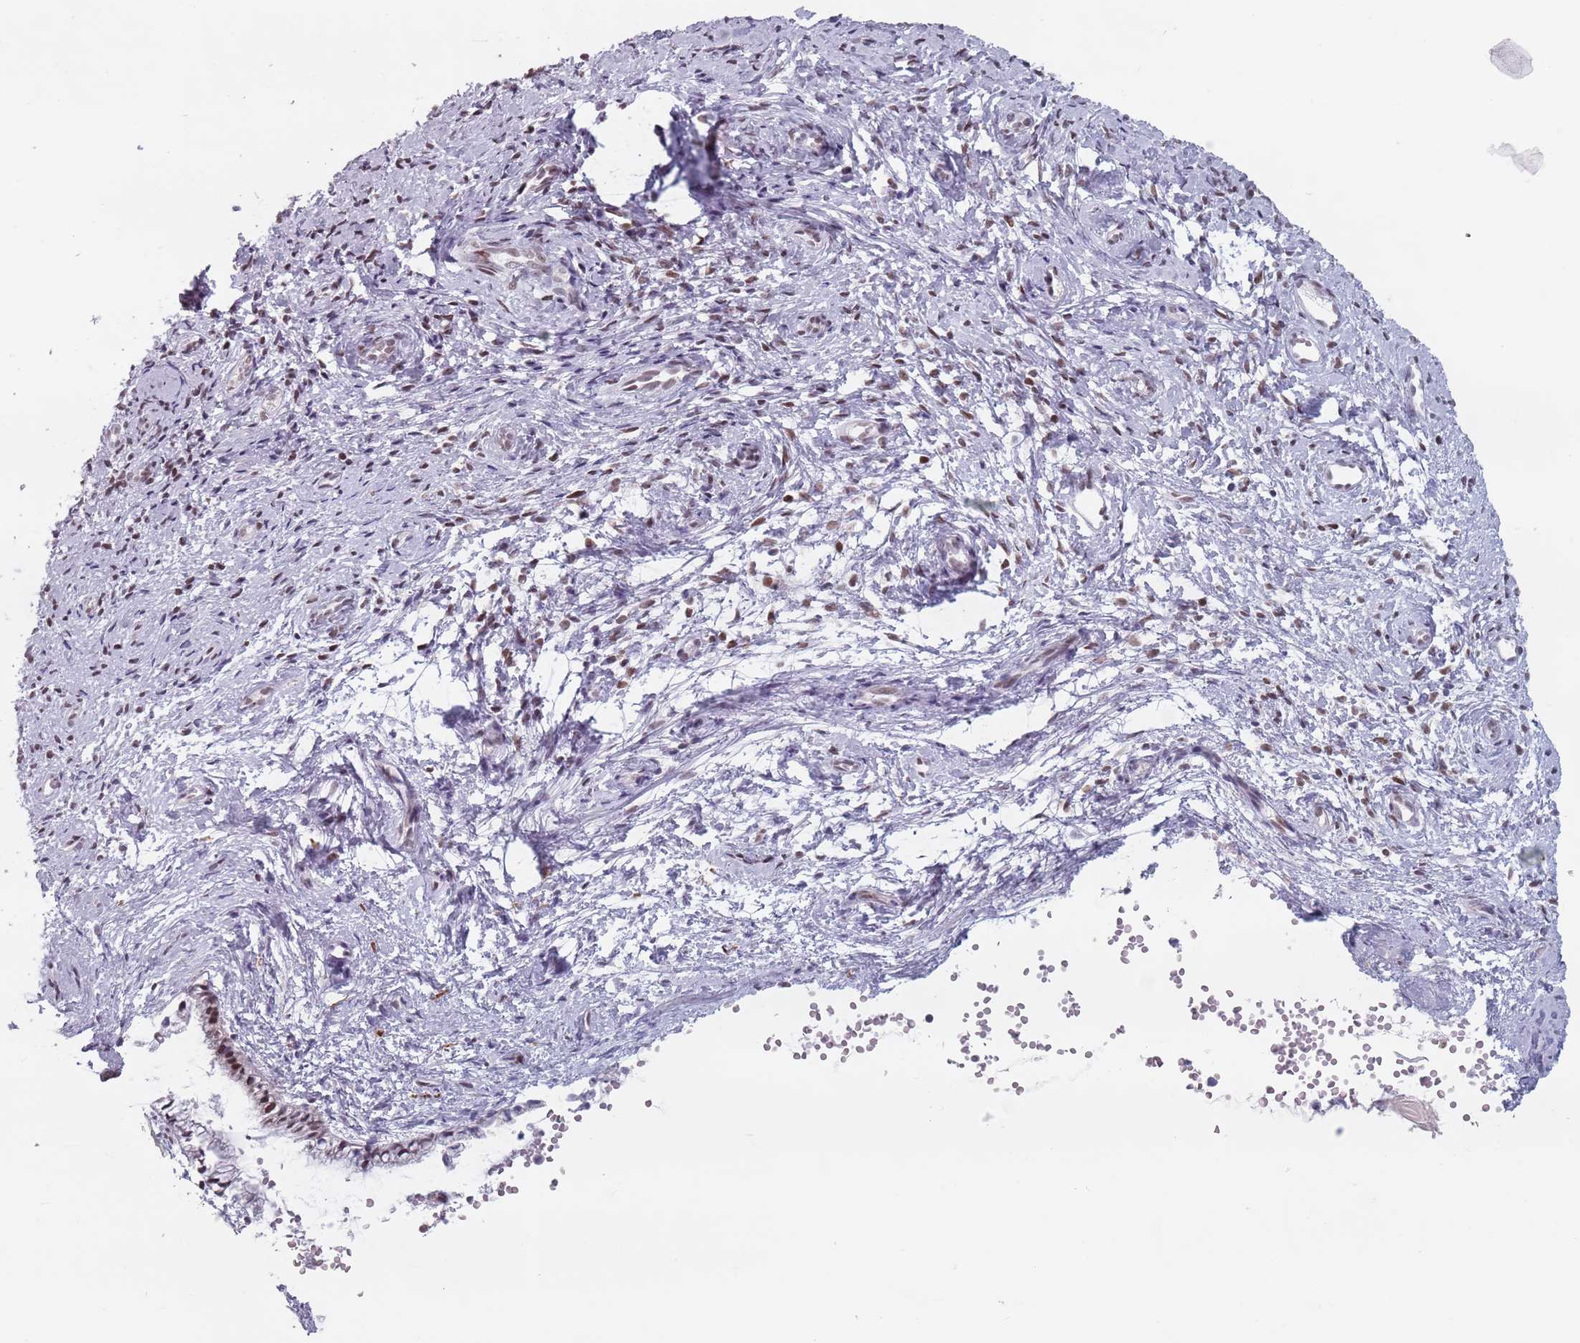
{"staining": {"intensity": "moderate", "quantity": ">75%", "location": "nuclear"}, "tissue": "cervix", "cell_type": "Glandular cells", "image_type": "normal", "snomed": [{"axis": "morphology", "description": "Normal tissue, NOS"}, {"axis": "topography", "description": "Cervix"}], "caption": "Glandular cells reveal moderate nuclear staining in about >75% of cells in benign cervix.", "gene": "PTCHD1", "patient": {"sex": "female", "age": 57}}